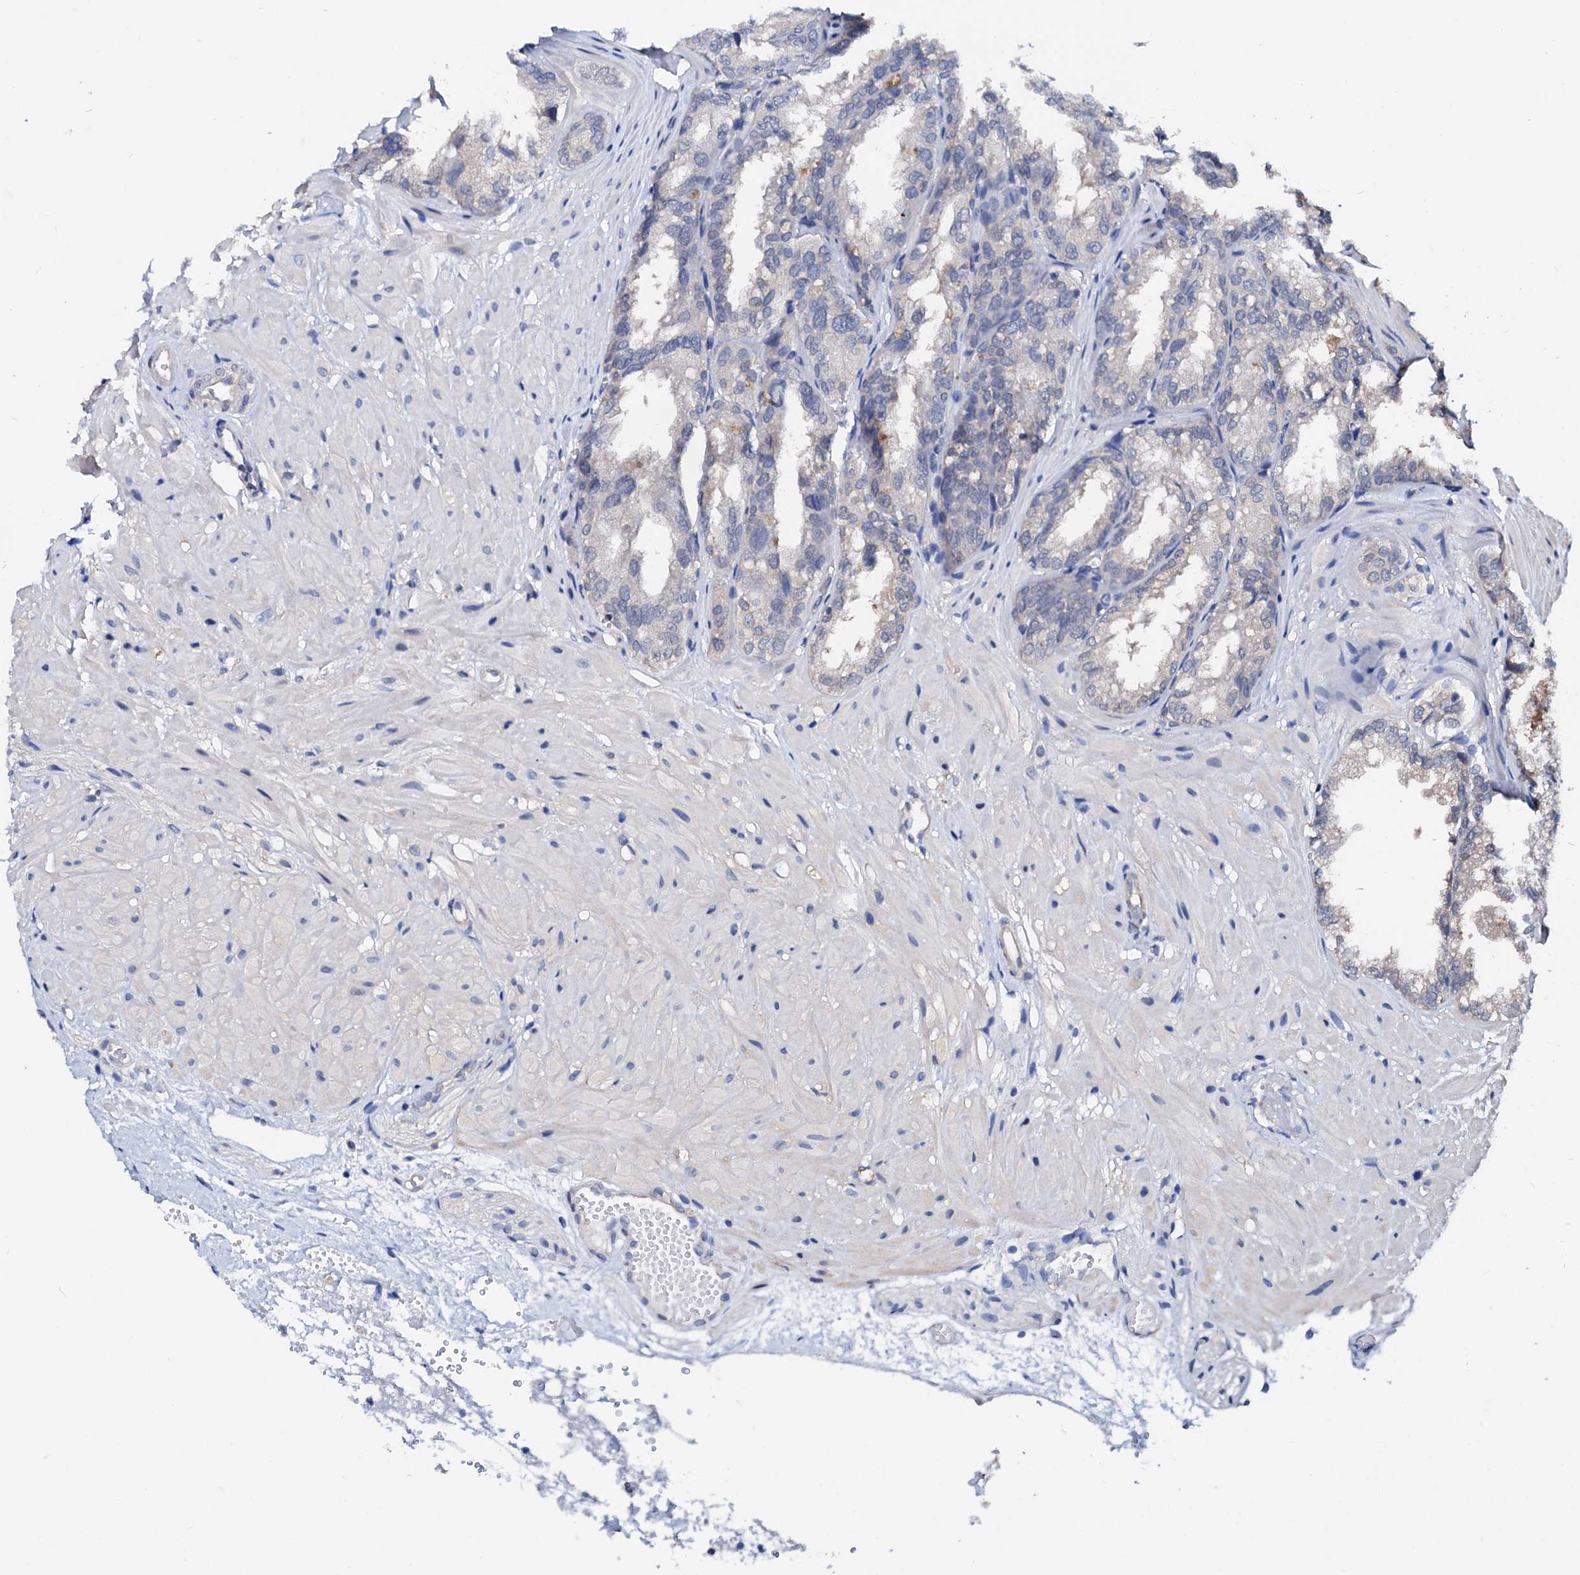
{"staining": {"intensity": "weak", "quantity": "<25%", "location": "cytoplasmic/membranous"}, "tissue": "seminal vesicle", "cell_type": "Glandular cells", "image_type": "normal", "snomed": [{"axis": "morphology", "description": "Normal tissue, NOS"}, {"axis": "topography", "description": "Prostate"}, {"axis": "topography", "description": "Seminal veicle"}], "caption": "This is an immunohistochemistry (IHC) micrograph of benign human seminal vesicle. There is no positivity in glandular cells.", "gene": "CSN2", "patient": {"sex": "male", "age": 51}}